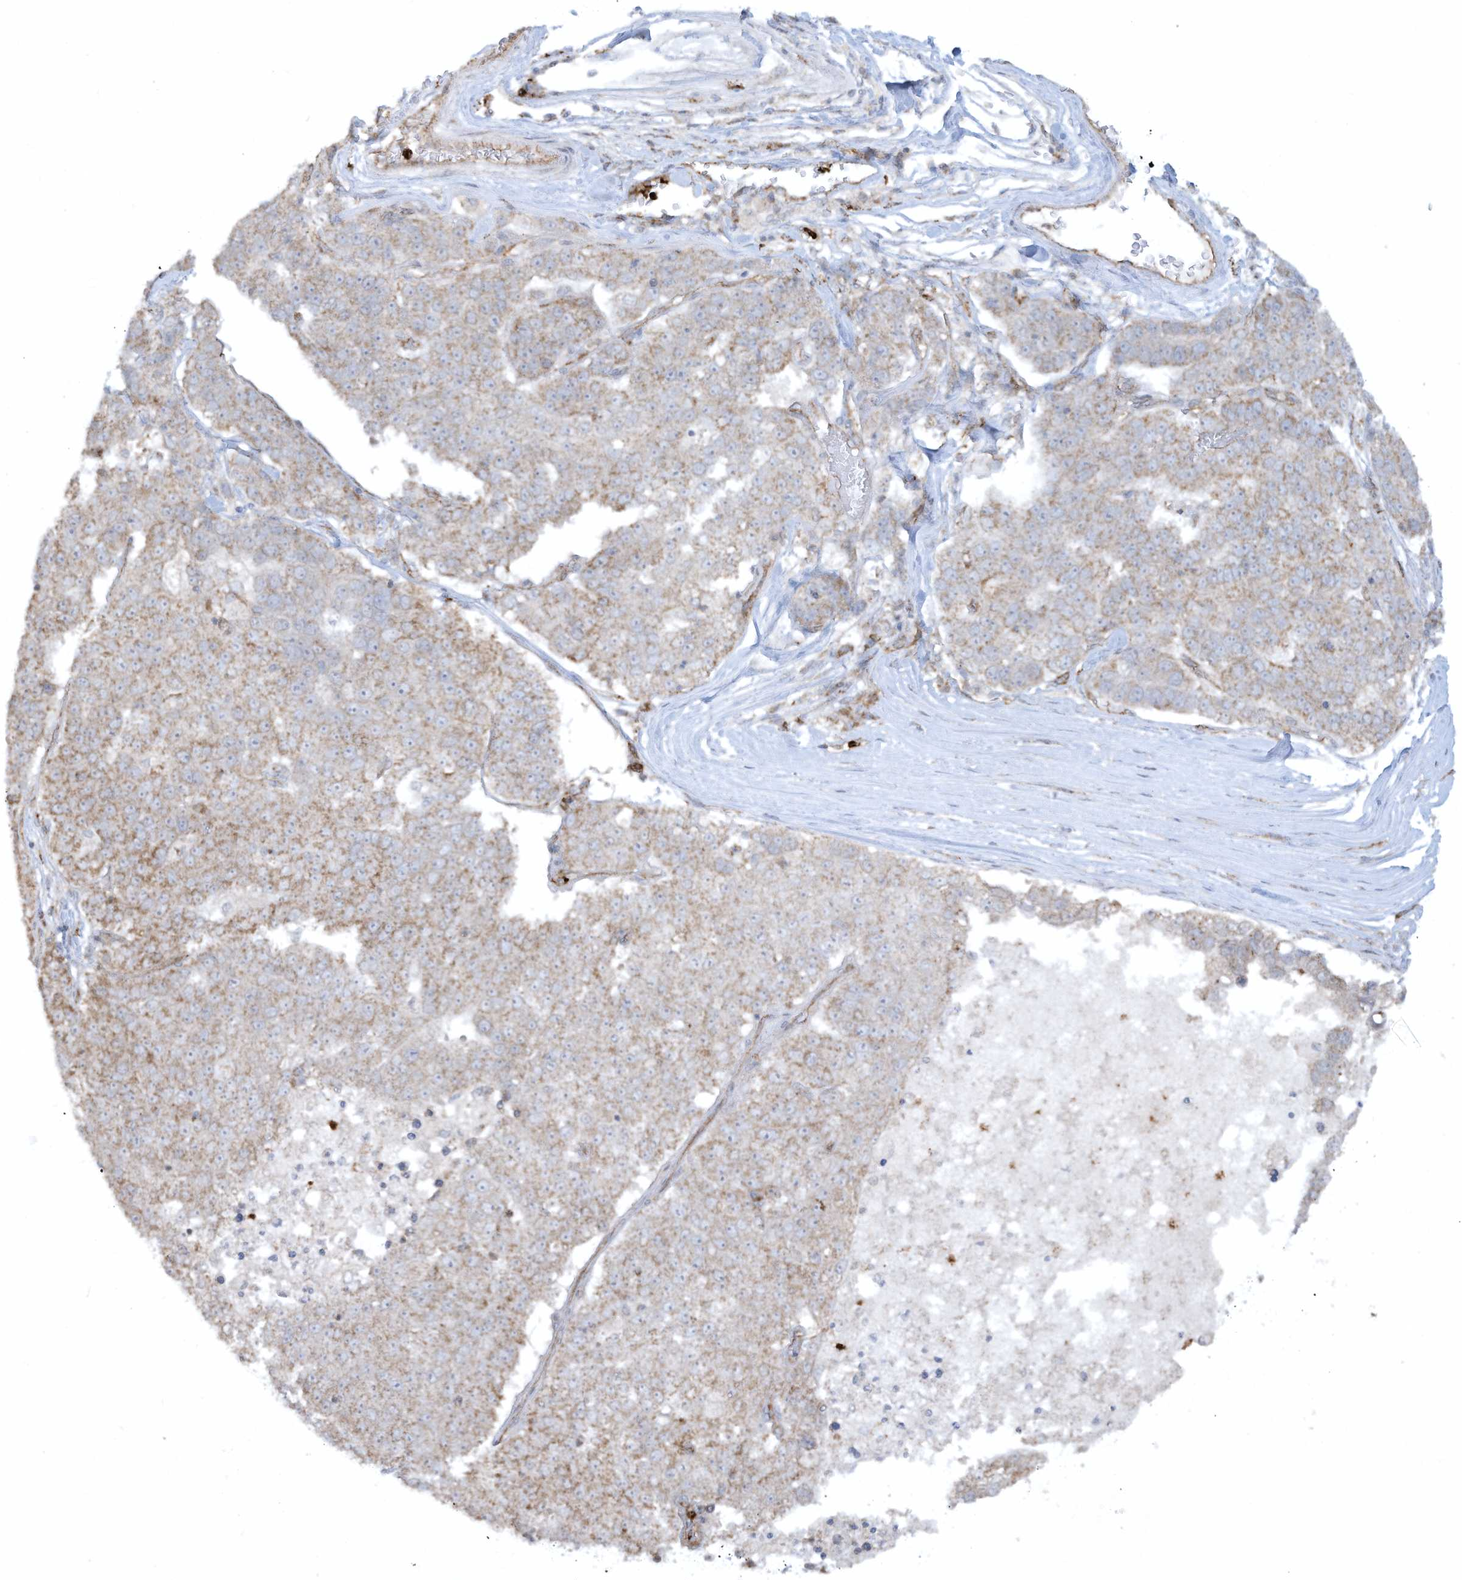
{"staining": {"intensity": "weak", "quantity": ">75%", "location": "cytoplasmic/membranous"}, "tissue": "pancreatic cancer", "cell_type": "Tumor cells", "image_type": "cancer", "snomed": [{"axis": "morphology", "description": "Adenocarcinoma, NOS"}, {"axis": "topography", "description": "Pancreas"}], "caption": "The photomicrograph reveals staining of adenocarcinoma (pancreatic), revealing weak cytoplasmic/membranous protein expression (brown color) within tumor cells.", "gene": "CHRNA4", "patient": {"sex": "female", "age": 61}}